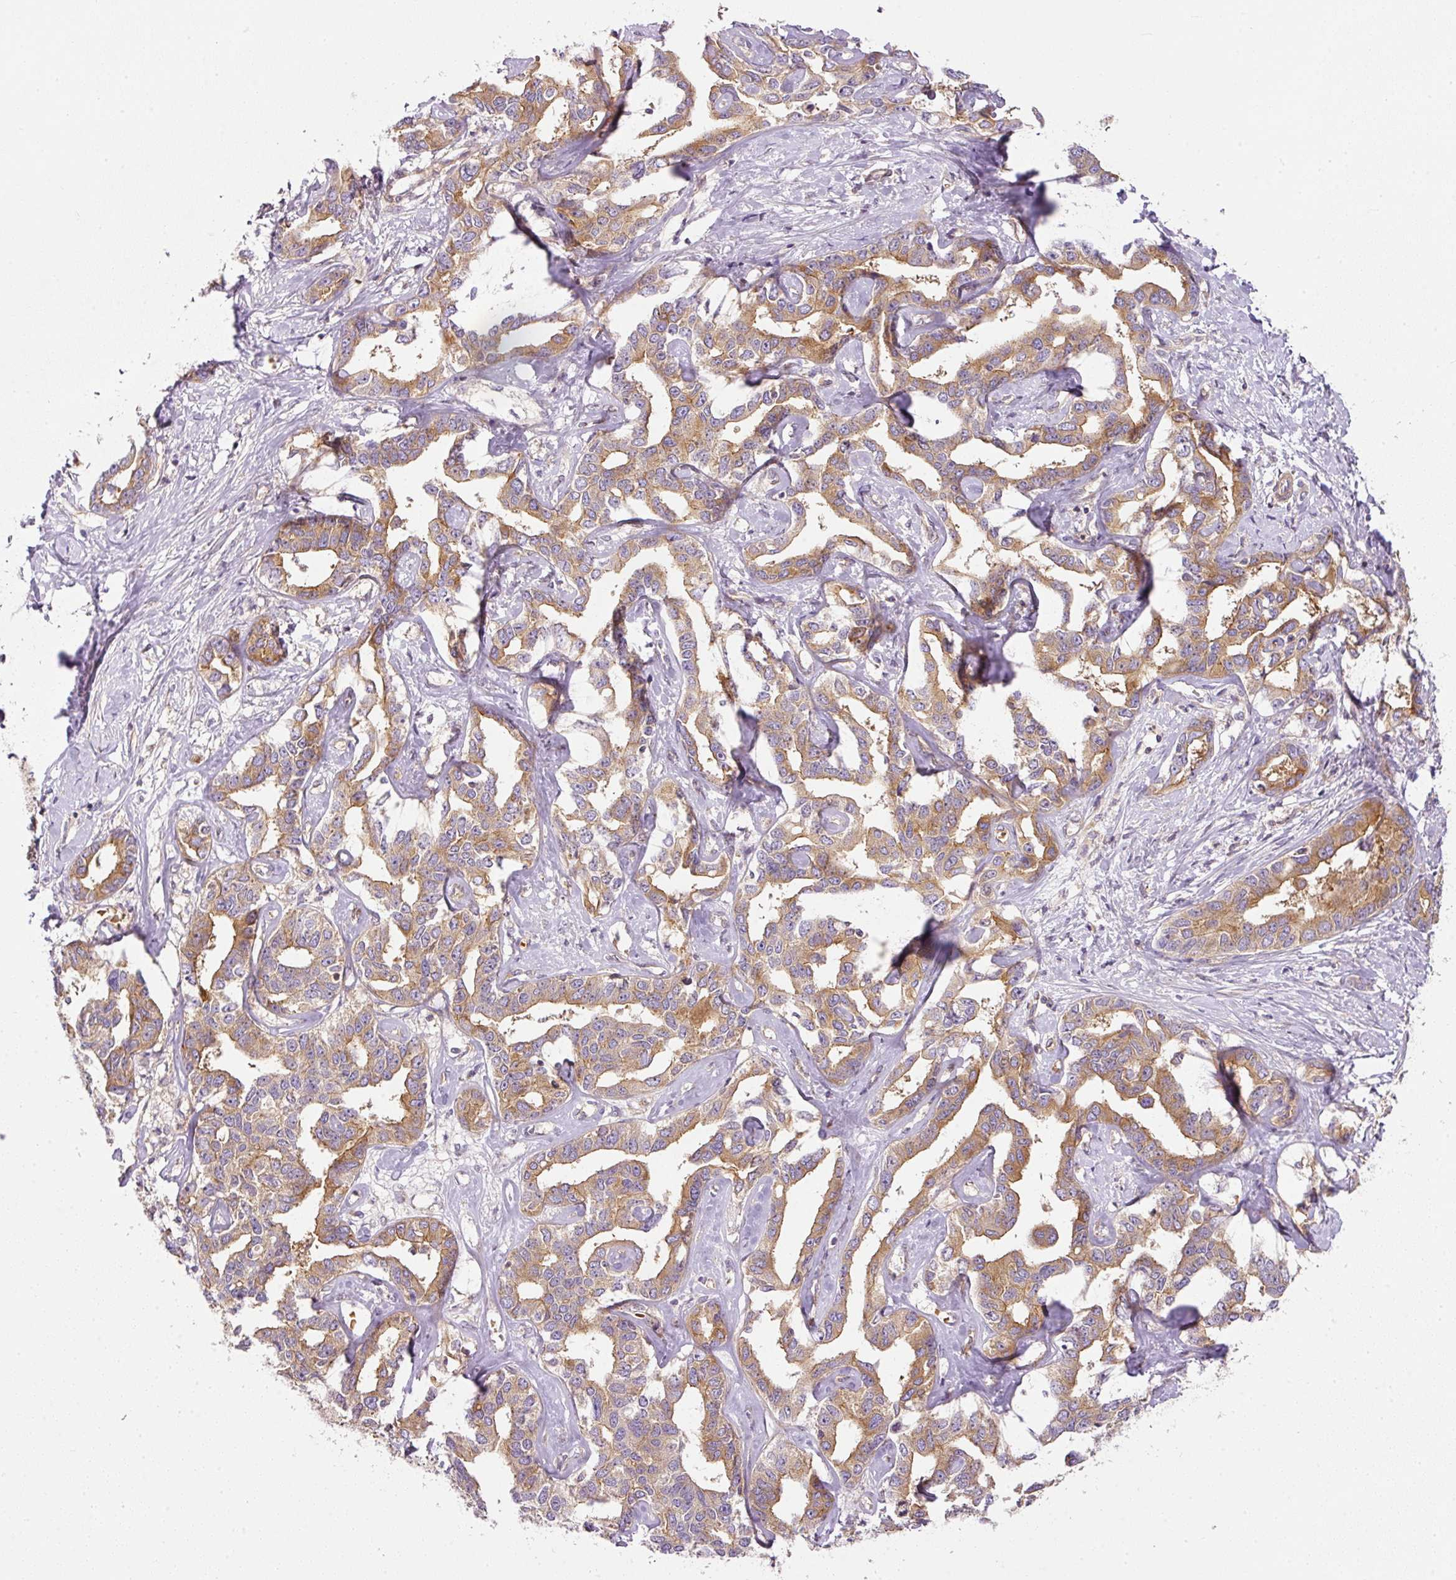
{"staining": {"intensity": "moderate", "quantity": ">75%", "location": "cytoplasmic/membranous"}, "tissue": "liver cancer", "cell_type": "Tumor cells", "image_type": "cancer", "snomed": [{"axis": "morphology", "description": "Cholangiocarcinoma"}, {"axis": "topography", "description": "Liver"}], "caption": "An image of liver cancer stained for a protein reveals moderate cytoplasmic/membranous brown staining in tumor cells.", "gene": "TBC1D2B", "patient": {"sex": "male", "age": 59}}